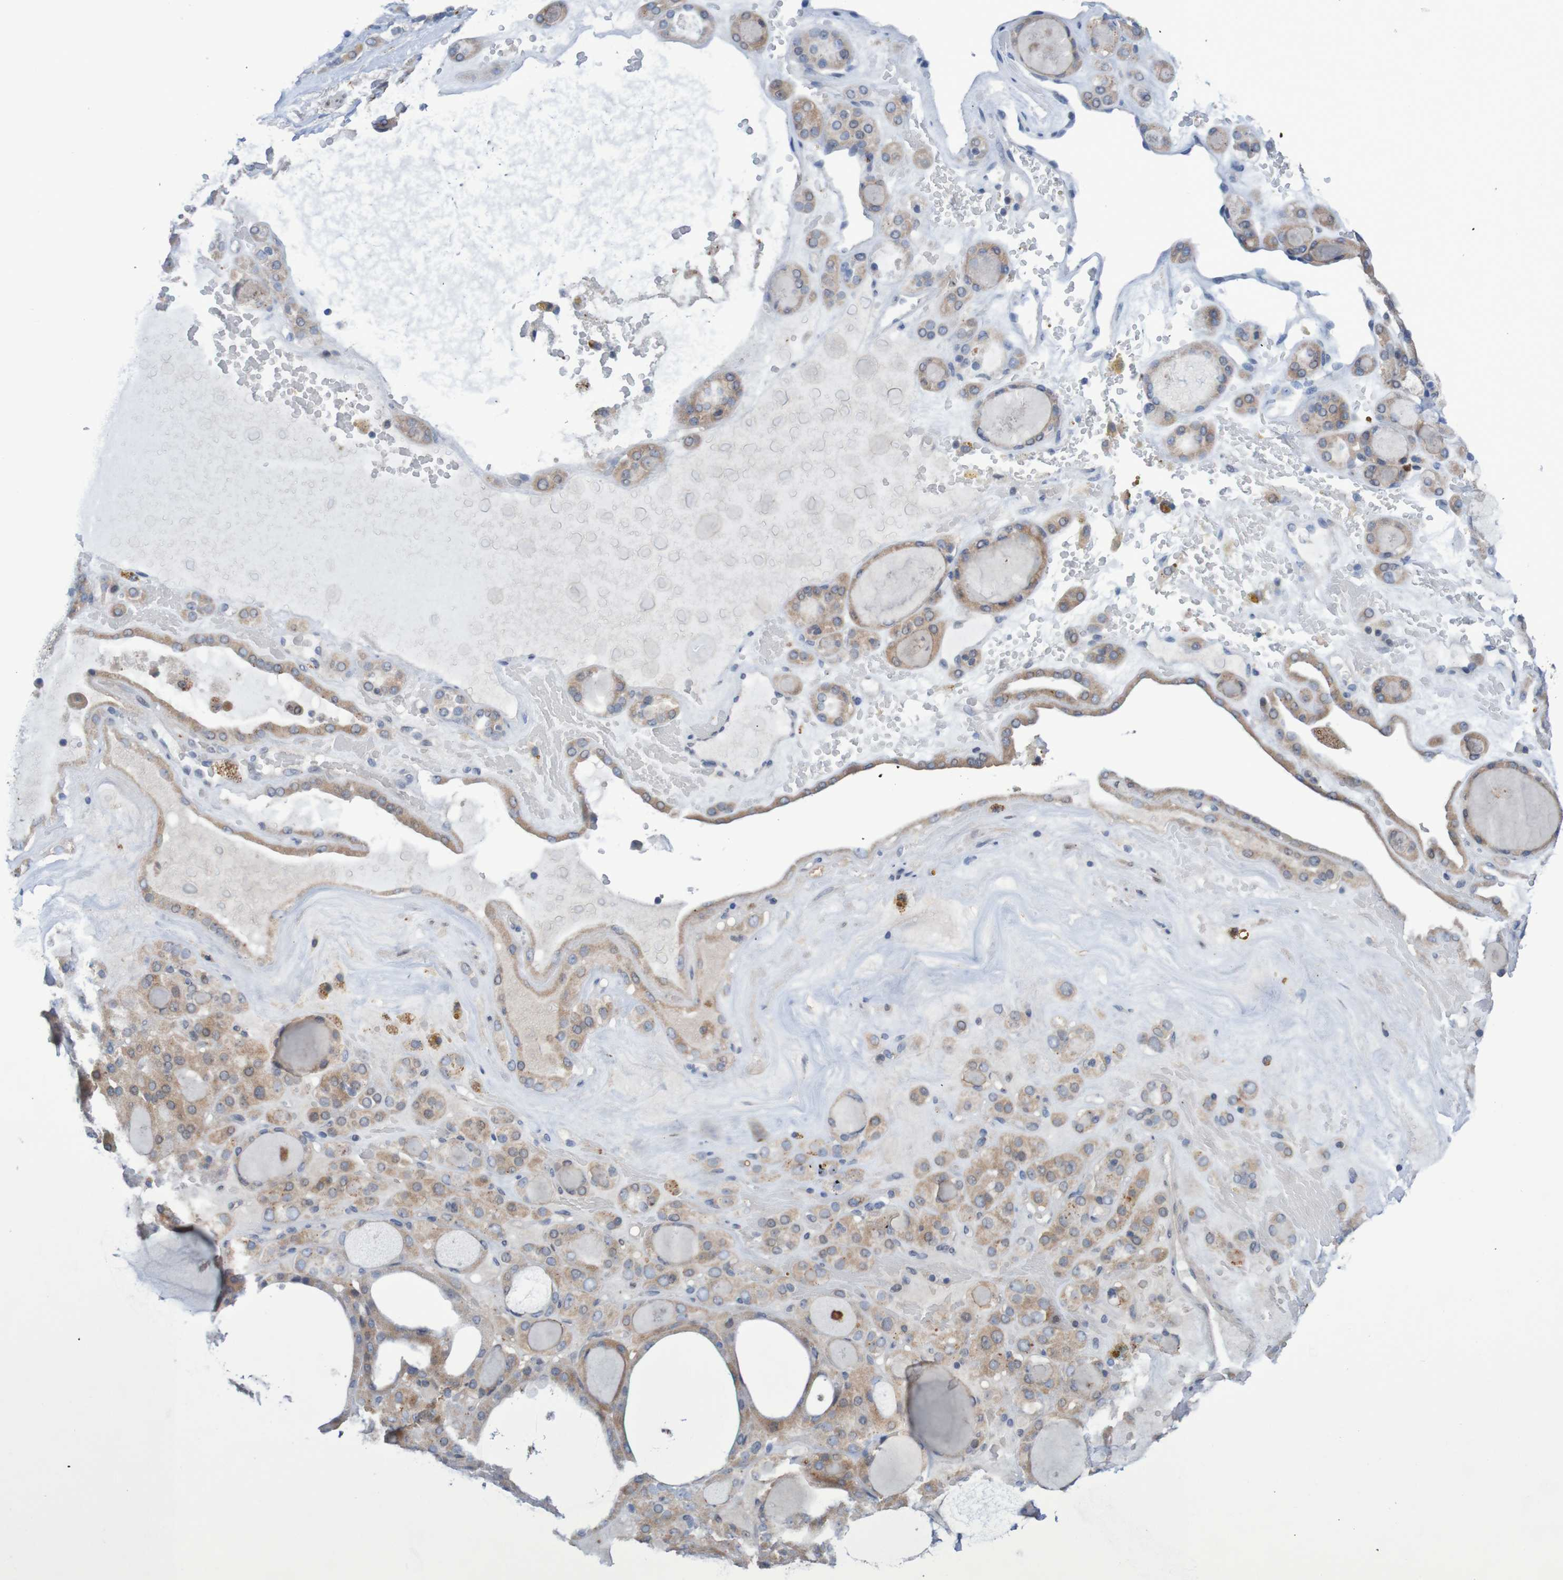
{"staining": {"intensity": "weak", "quantity": "25%-75%", "location": "cytoplasmic/membranous"}, "tissue": "thyroid gland", "cell_type": "Glandular cells", "image_type": "normal", "snomed": [{"axis": "morphology", "description": "Normal tissue, NOS"}, {"axis": "morphology", "description": "Carcinoma, NOS"}, {"axis": "topography", "description": "Thyroid gland"}], "caption": "Protein staining of benign thyroid gland displays weak cytoplasmic/membranous staining in approximately 25%-75% of glandular cells.", "gene": "FBP1", "patient": {"sex": "female", "age": 86}}